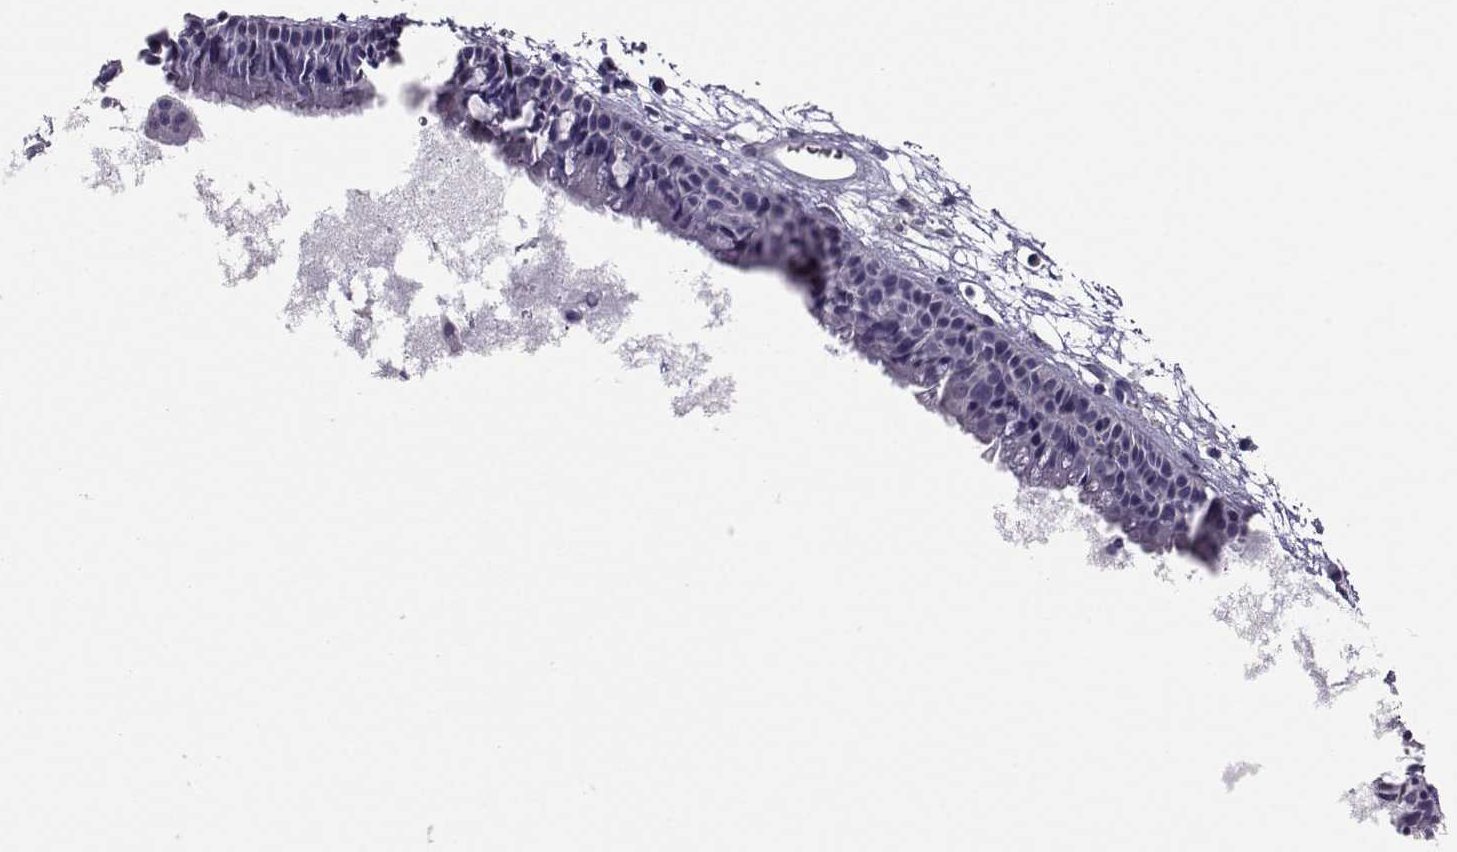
{"staining": {"intensity": "negative", "quantity": "none", "location": "none"}, "tissue": "nasopharynx", "cell_type": "Respiratory epithelial cells", "image_type": "normal", "snomed": [{"axis": "morphology", "description": "Normal tissue, NOS"}, {"axis": "topography", "description": "Nasopharynx"}], "caption": "Immunohistochemistry (IHC) image of unremarkable nasopharynx stained for a protein (brown), which displays no expression in respiratory epithelial cells.", "gene": "FCAMR", "patient": {"sex": "male", "age": 61}}